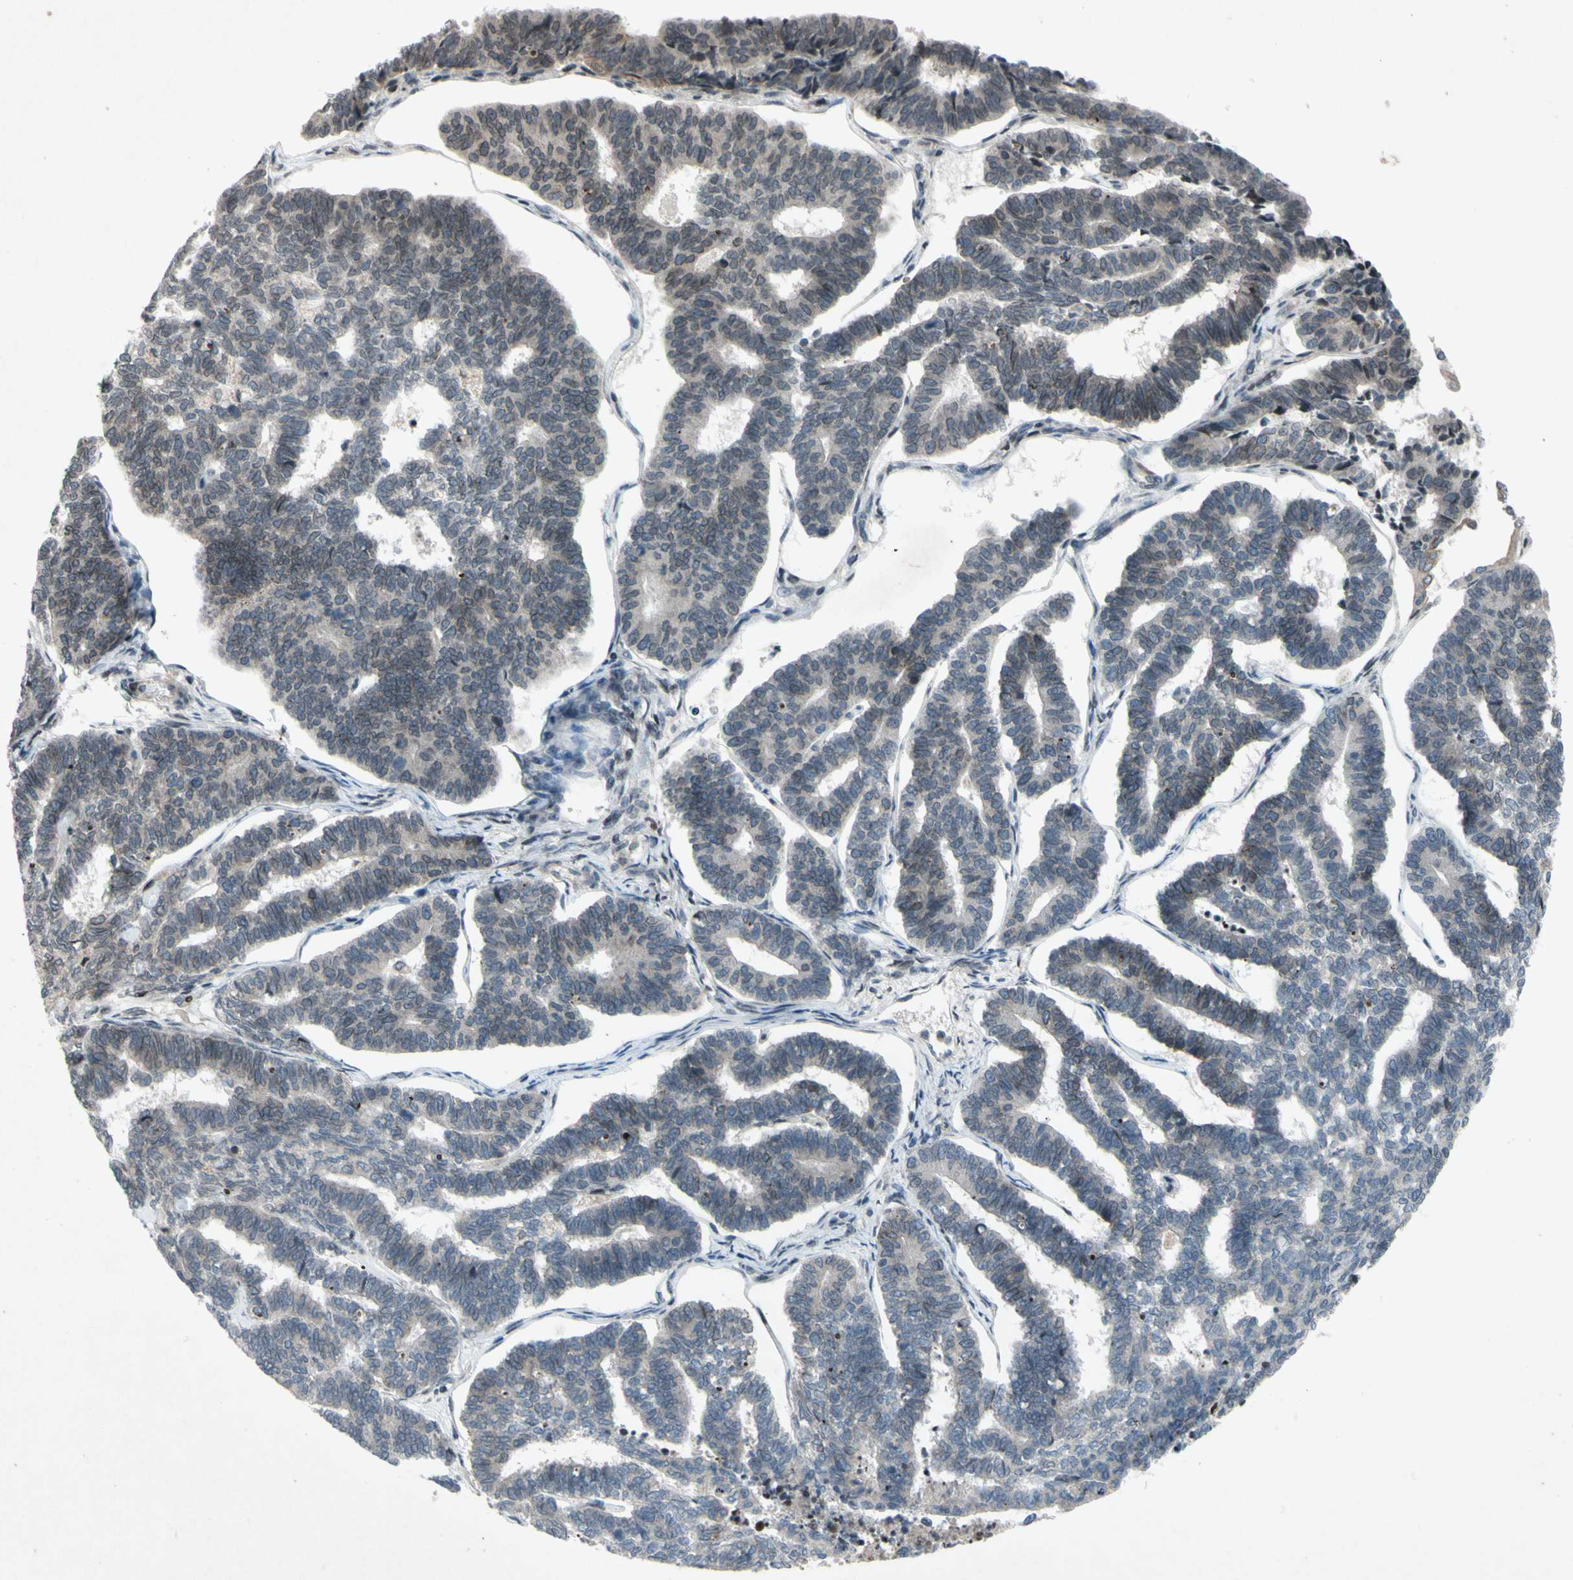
{"staining": {"intensity": "negative", "quantity": "none", "location": "none"}, "tissue": "endometrial cancer", "cell_type": "Tumor cells", "image_type": "cancer", "snomed": [{"axis": "morphology", "description": "Adenocarcinoma, NOS"}, {"axis": "topography", "description": "Endometrium"}], "caption": "Tumor cells are negative for brown protein staining in adenocarcinoma (endometrial).", "gene": "XPO1", "patient": {"sex": "female", "age": 70}}